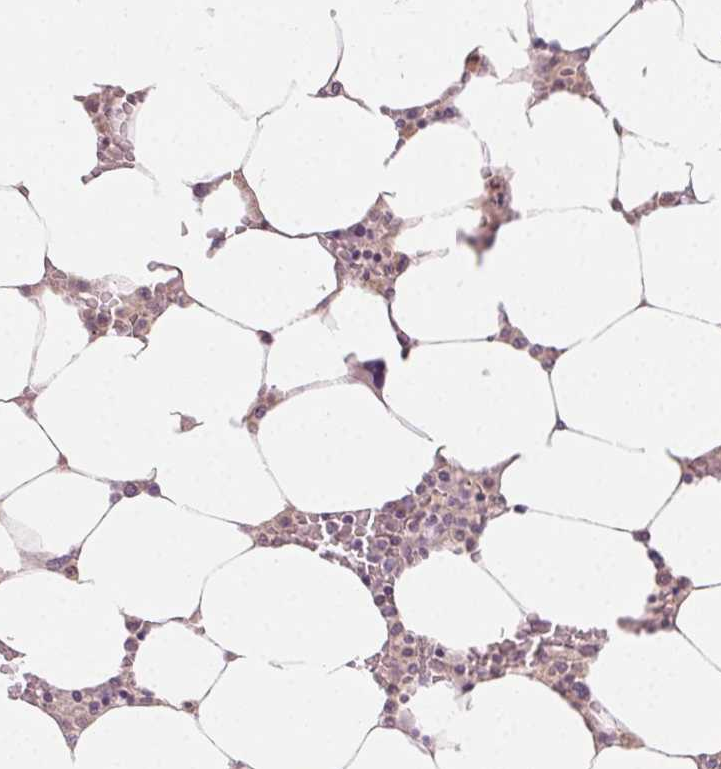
{"staining": {"intensity": "negative", "quantity": "none", "location": "none"}, "tissue": "bone marrow", "cell_type": "Hematopoietic cells", "image_type": "normal", "snomed": [{"axis": "morphology", "description": "Normal tissue, NOS"}, {"axis": "topography", "description": "Bone marrow"}], "caption": "Hematopoietic cells show no significant protein staining in unremarkable bone marrow. (Stains: DAB (3,3'-diaminobenzidine) IHC with hematoxylin counter stain, Microscopy: brightfield microscopy at high magnification).", "gene": "TUB", "patient": {"sex": "male", "age": 64}}